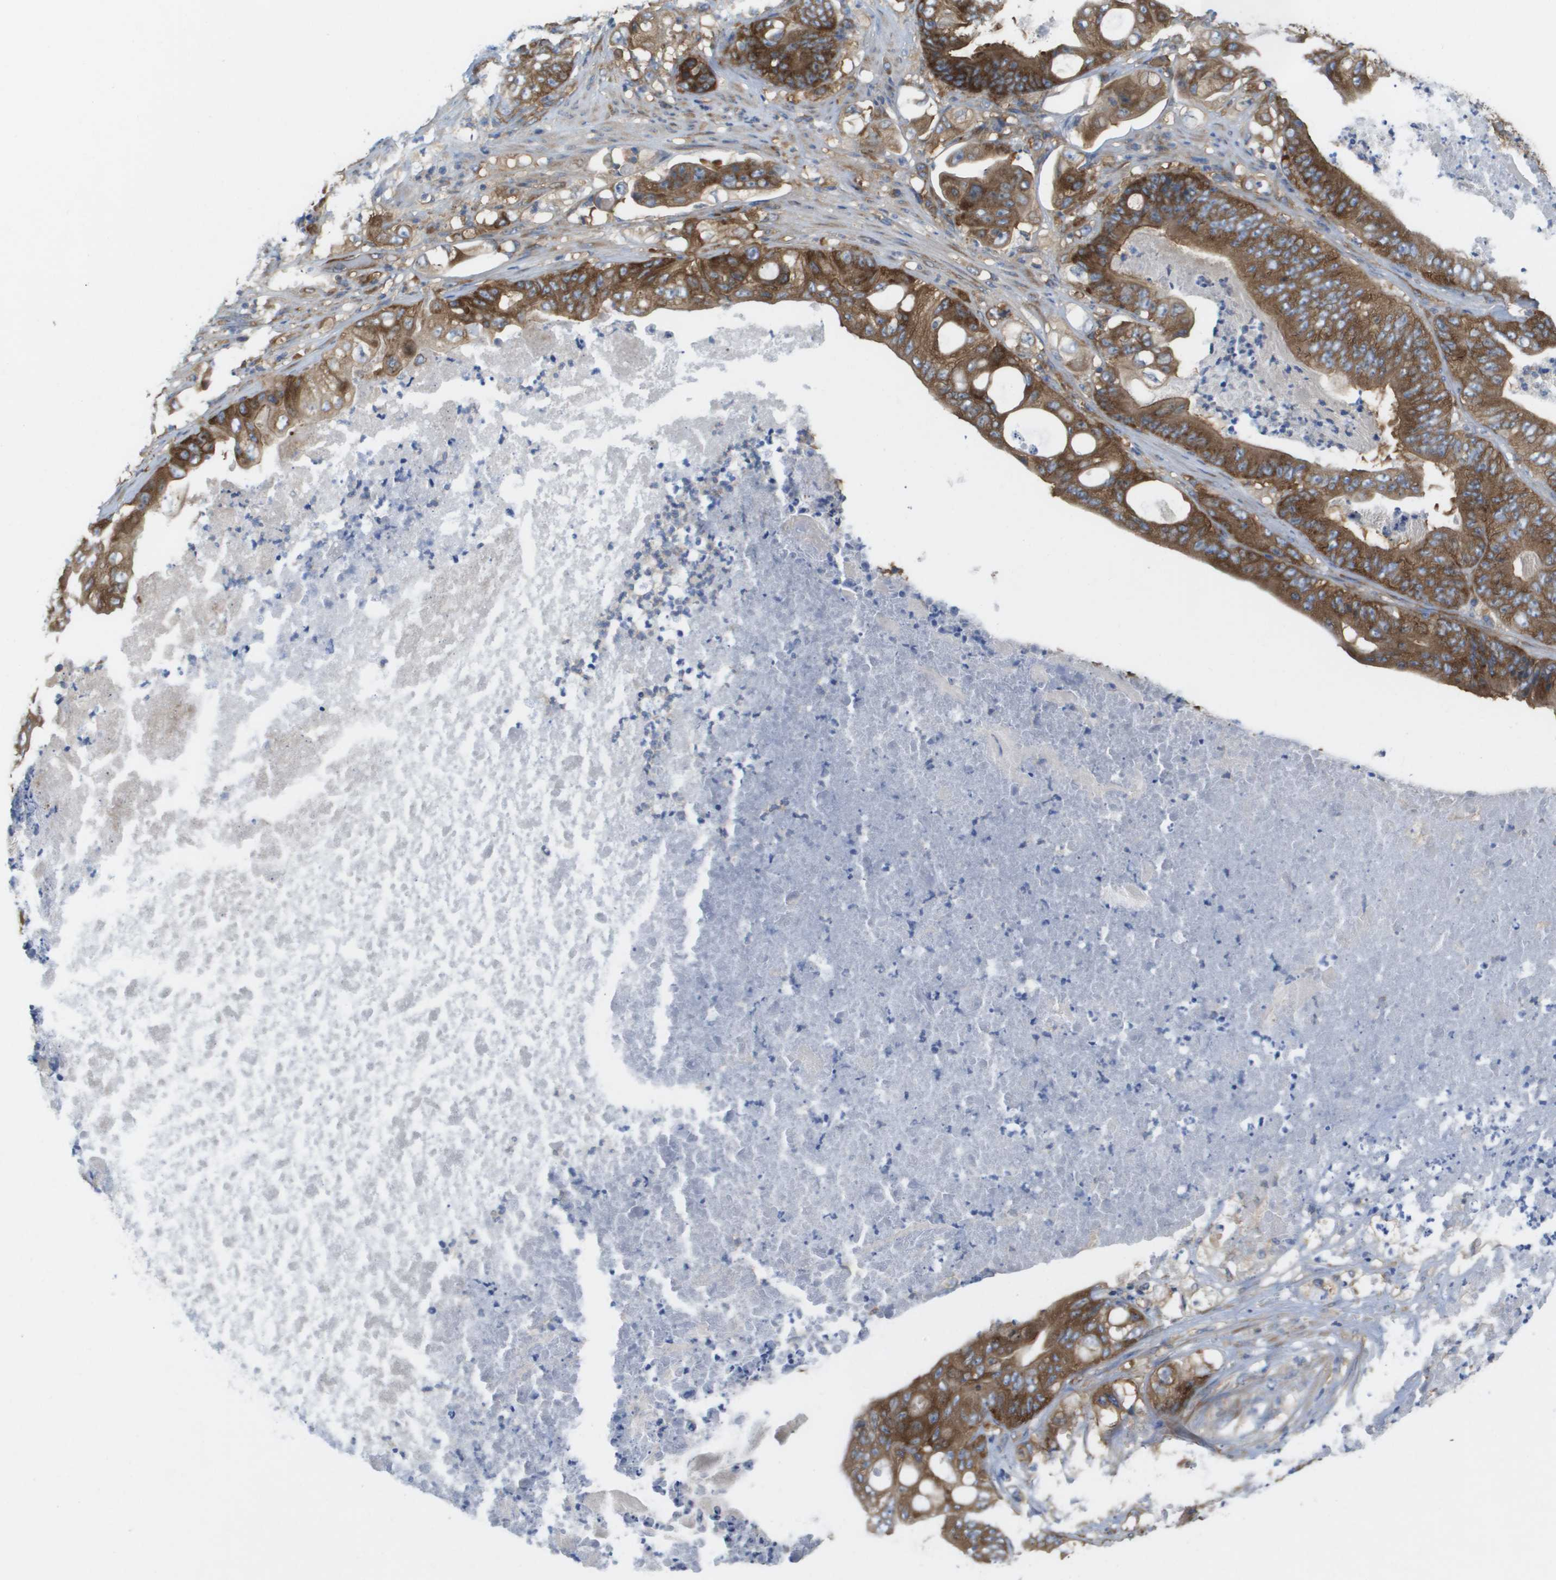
{"staining": {"intensity": "strong", "quantity": ">75%", "location": "cytoplasmic/membranous"}, "tissue": "stomach cancer", "cell_type": "Tumor cells", "image_type": "cancer", "snomed": [{"axis": "morphology", "description": "Adenocarcinoma, NOS"}, {"axis": "topography", "description": "Stomach"}], "caption": "About >75% of tumor cells in human stomach cancer demonstrate strong cytoplasmic/membranous protein staining as visualized by brown immunohistochemical staining.", "gene": "EIF4G2", "patient": {"sex": "female", "age": 73}}